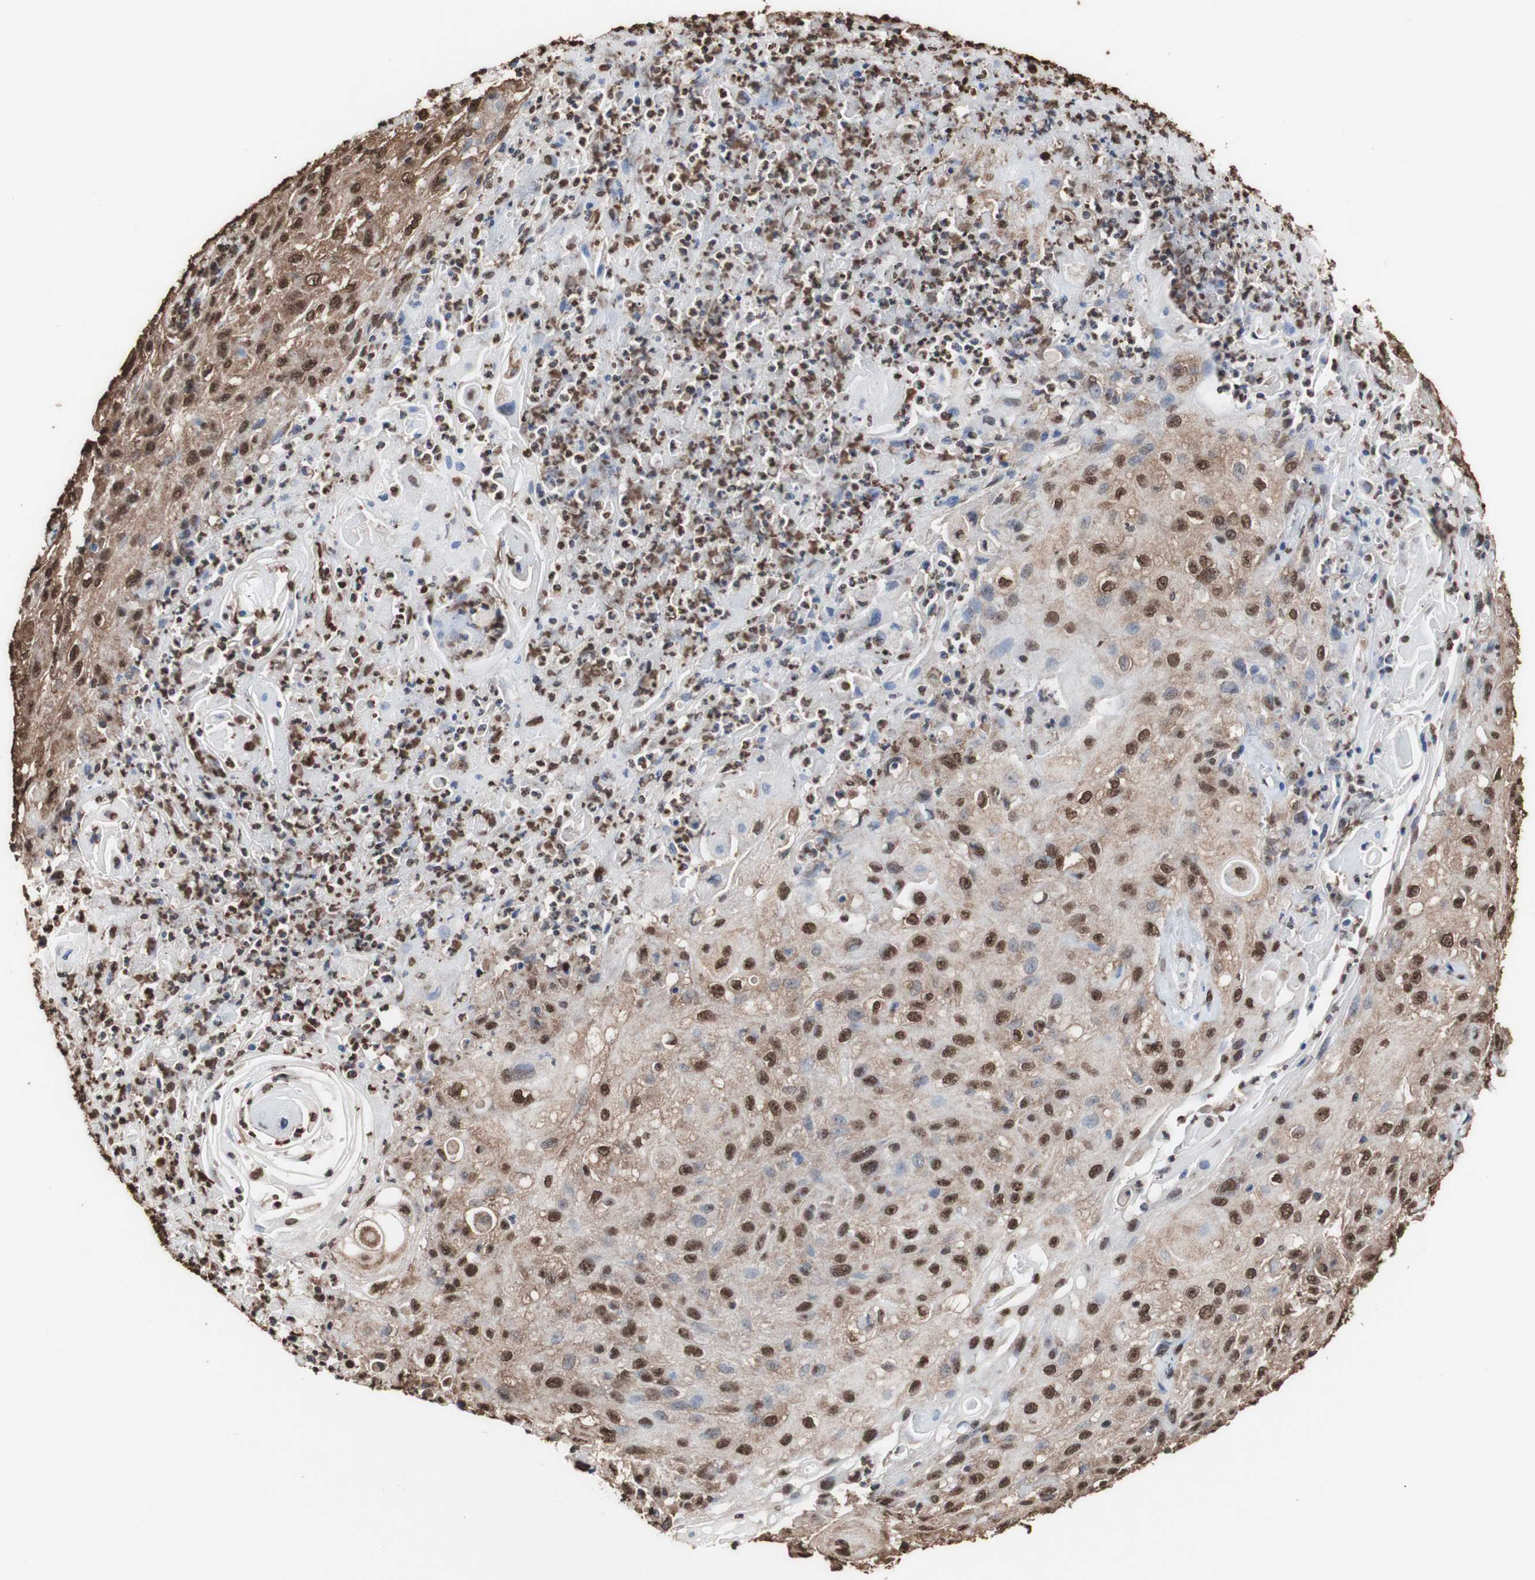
{"staining": {"intensity": "strong", "quantity": ">75%", "location": "cytoplasmic/membranous,nuclear"}, "tissue": "skin cancer", "cell_type": "Tumor cells", "image_type": "cancer", "snomed": [{"axis": "morphology", "description": "Squamous cell carcinoma, NOS"}, {"axis": "topography", "description": "Skin"}], "caption": "Immunohistochemistry (IHC) of skin cancer (squamous cell carcinoma) exhibits high levels of strong cytoplasmic/membranous and nuclear expression in approximately >75% of tumor cells.", "gene": "PIDD1", "patient": {"sex": "male", "age": 75}}